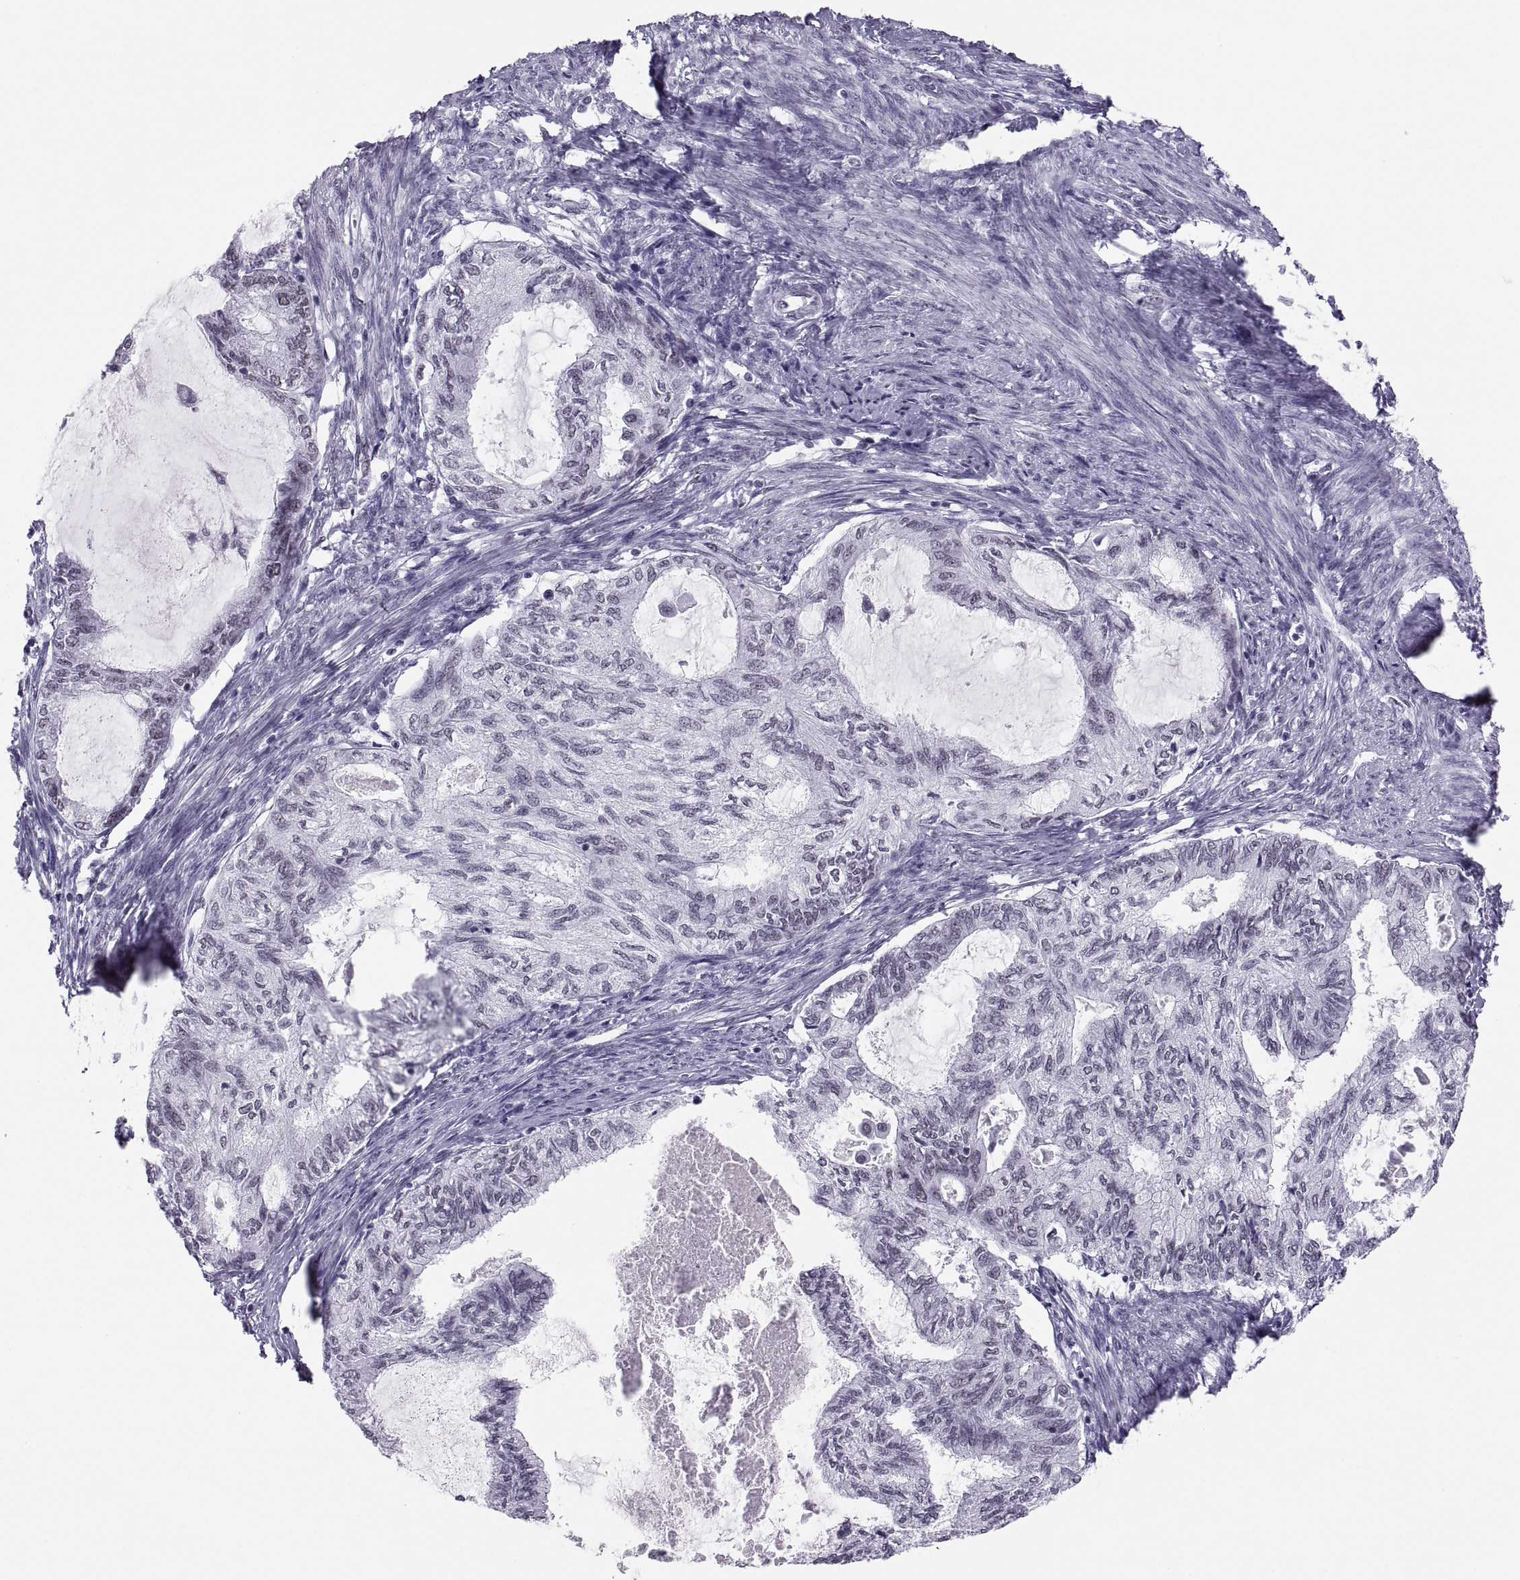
{"staining": {"intensity": "negative", "quantity": "none", "location": "none"}, "tissue": "endometrial cancer", "cell_type": "Tumor cells", "image_type": "cancer", "snomed": [{"axis": "morphology", "description": "Adenocarcinoma, NOS"}, {"axis": "topography", "description": "Endometrium"}], "caption": "Tumor cells are negative for protein expression in human endometrial cancer (adenocarcinoma).", "gene": "NEUROD6", "patient": {"sex": "female", "age": 86}}